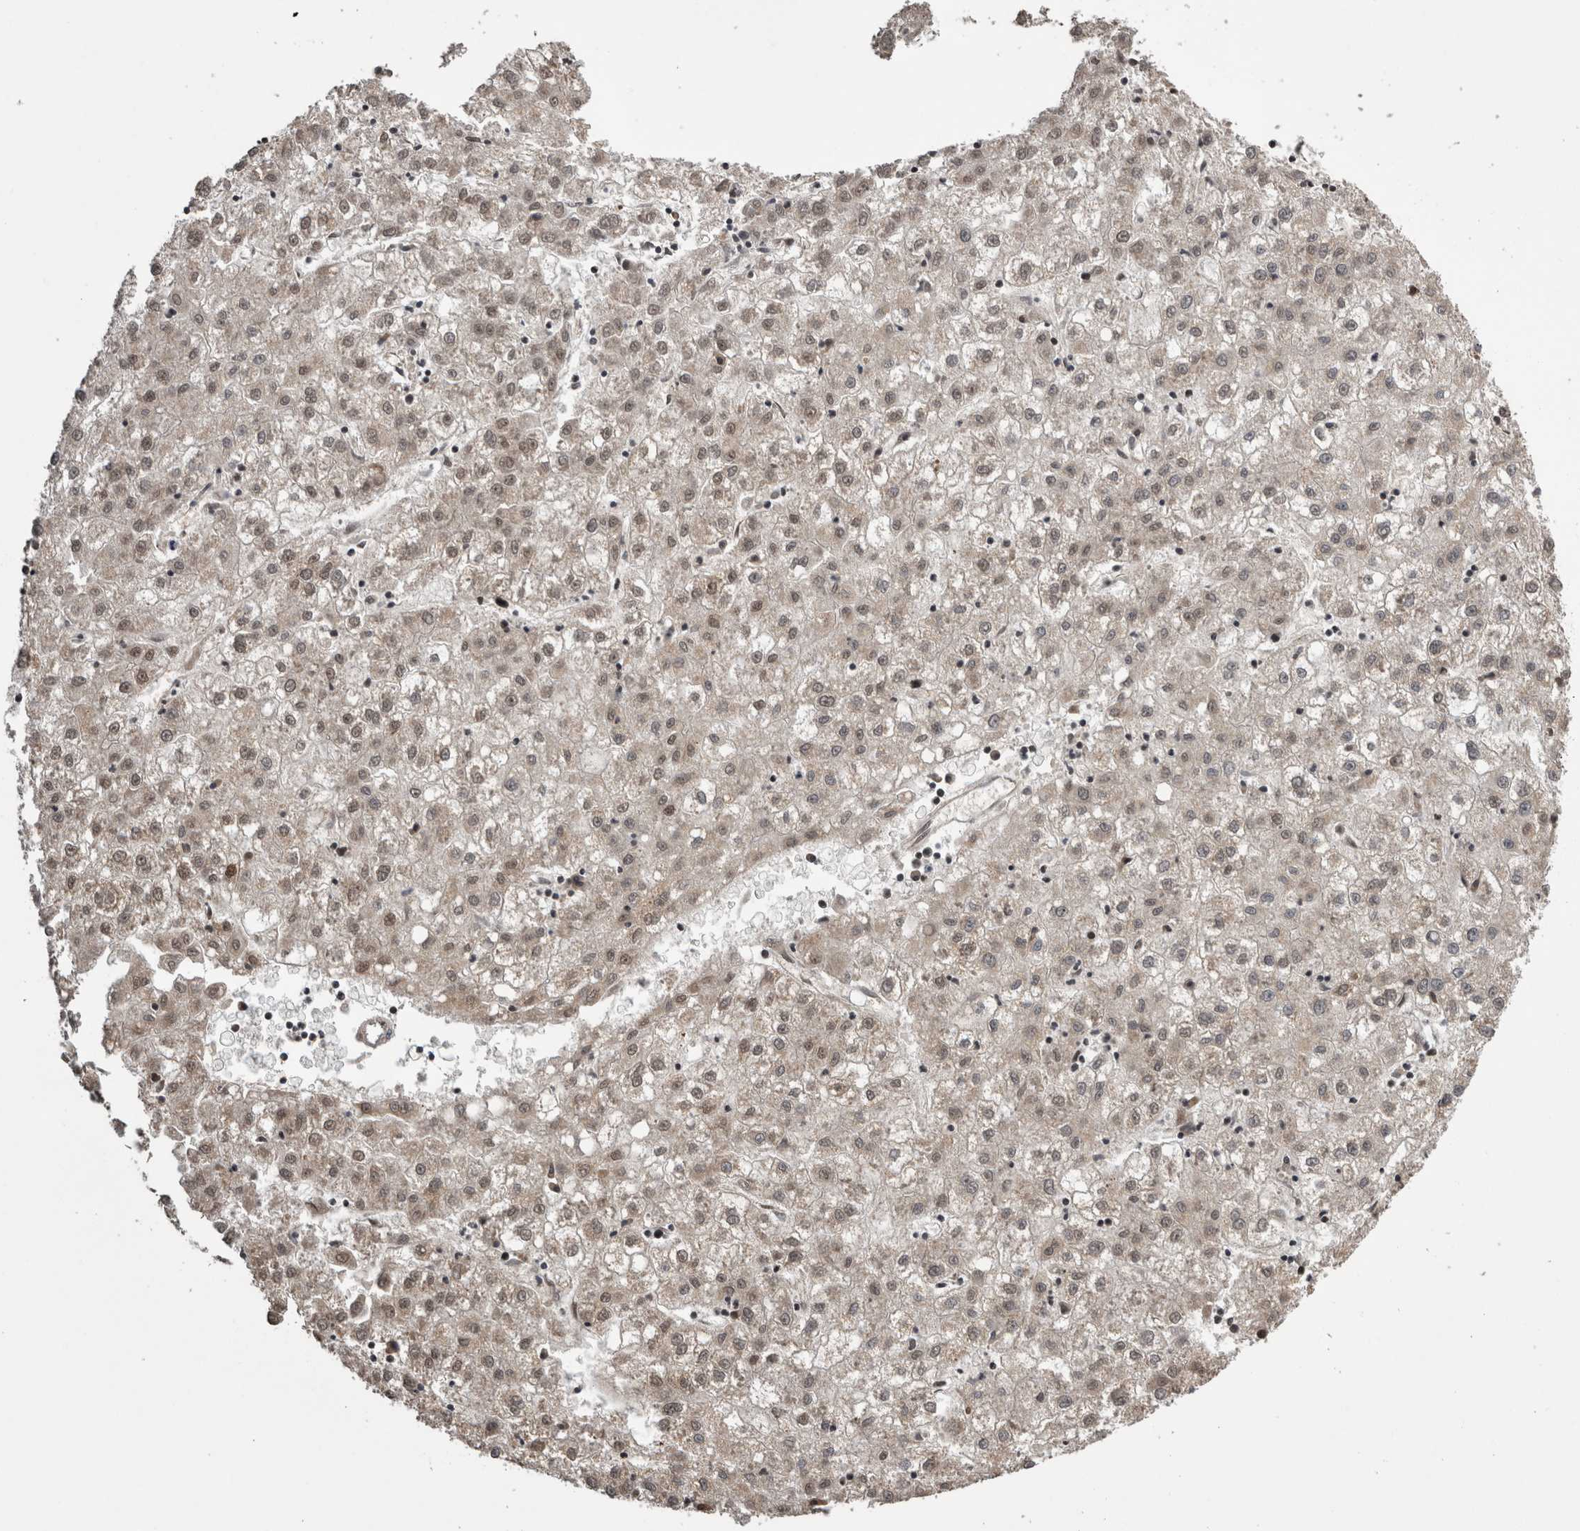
{"staining": {"intensity": "weak", "quantity": "25%-75%", "location": "cytoplasmic/membranous,nuclear"}, "tissue": "liver cancer", "cell_type": "Tumor cells", "image_type": "cancer", "snomed": [{"axis": "morphology", "description": "Carcinoma, Hepatocellular, NOS"}, {"axis": "topography", "description": "Liver"}], "caption": "A brown stain shows weak cytoplasmic/membranous and nuclear positivity of a protein in liver cancer (hepatocellular carcinoma) tumor cells.", "gene": "CPSF2", "patient": {"sex": "male", "age": 72}}